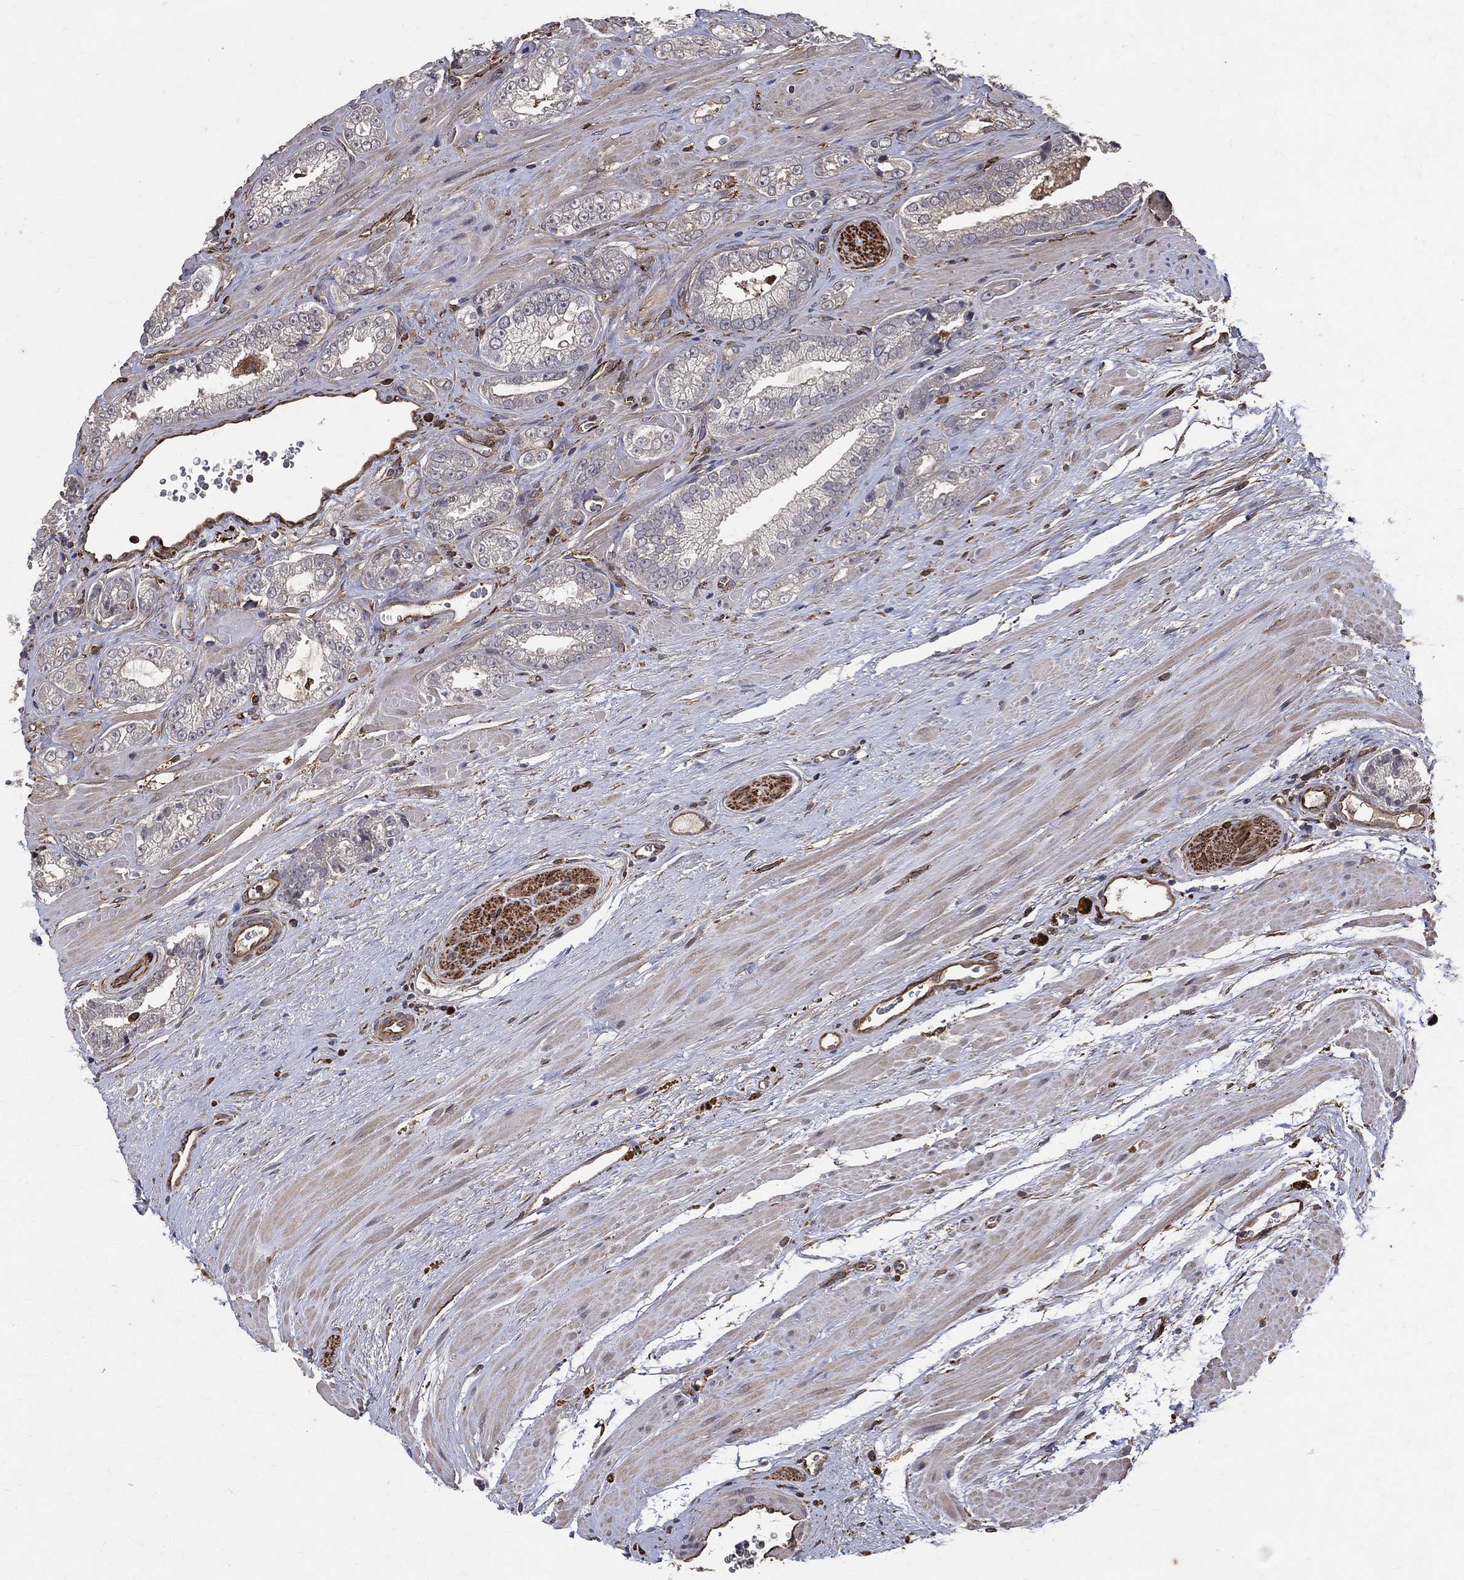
{"staining": {"intensity": "negative", "quantity": "none", "location": "none"}, "tissue": "prostate cancer", "cell_type": "Tumor cells", "image_type": "cancer", "snomed": [{"axis": "morphology", "description": "Adenocarcinoma, NOS"}, {"axis": "topography", "description": "Prostate"}], "caption": "The photomicrograph exhibits no significant expression in tumor cells of adenocarcinoma (prostate). Brightfield microscopy of IHC stained with DAB (3,3'-diaminobenzidine) (brown) and hematoxylin (blue), captured at high magnification.", "gene": "DPYSL2", "patient": {"sex": "male", "age": 67}}